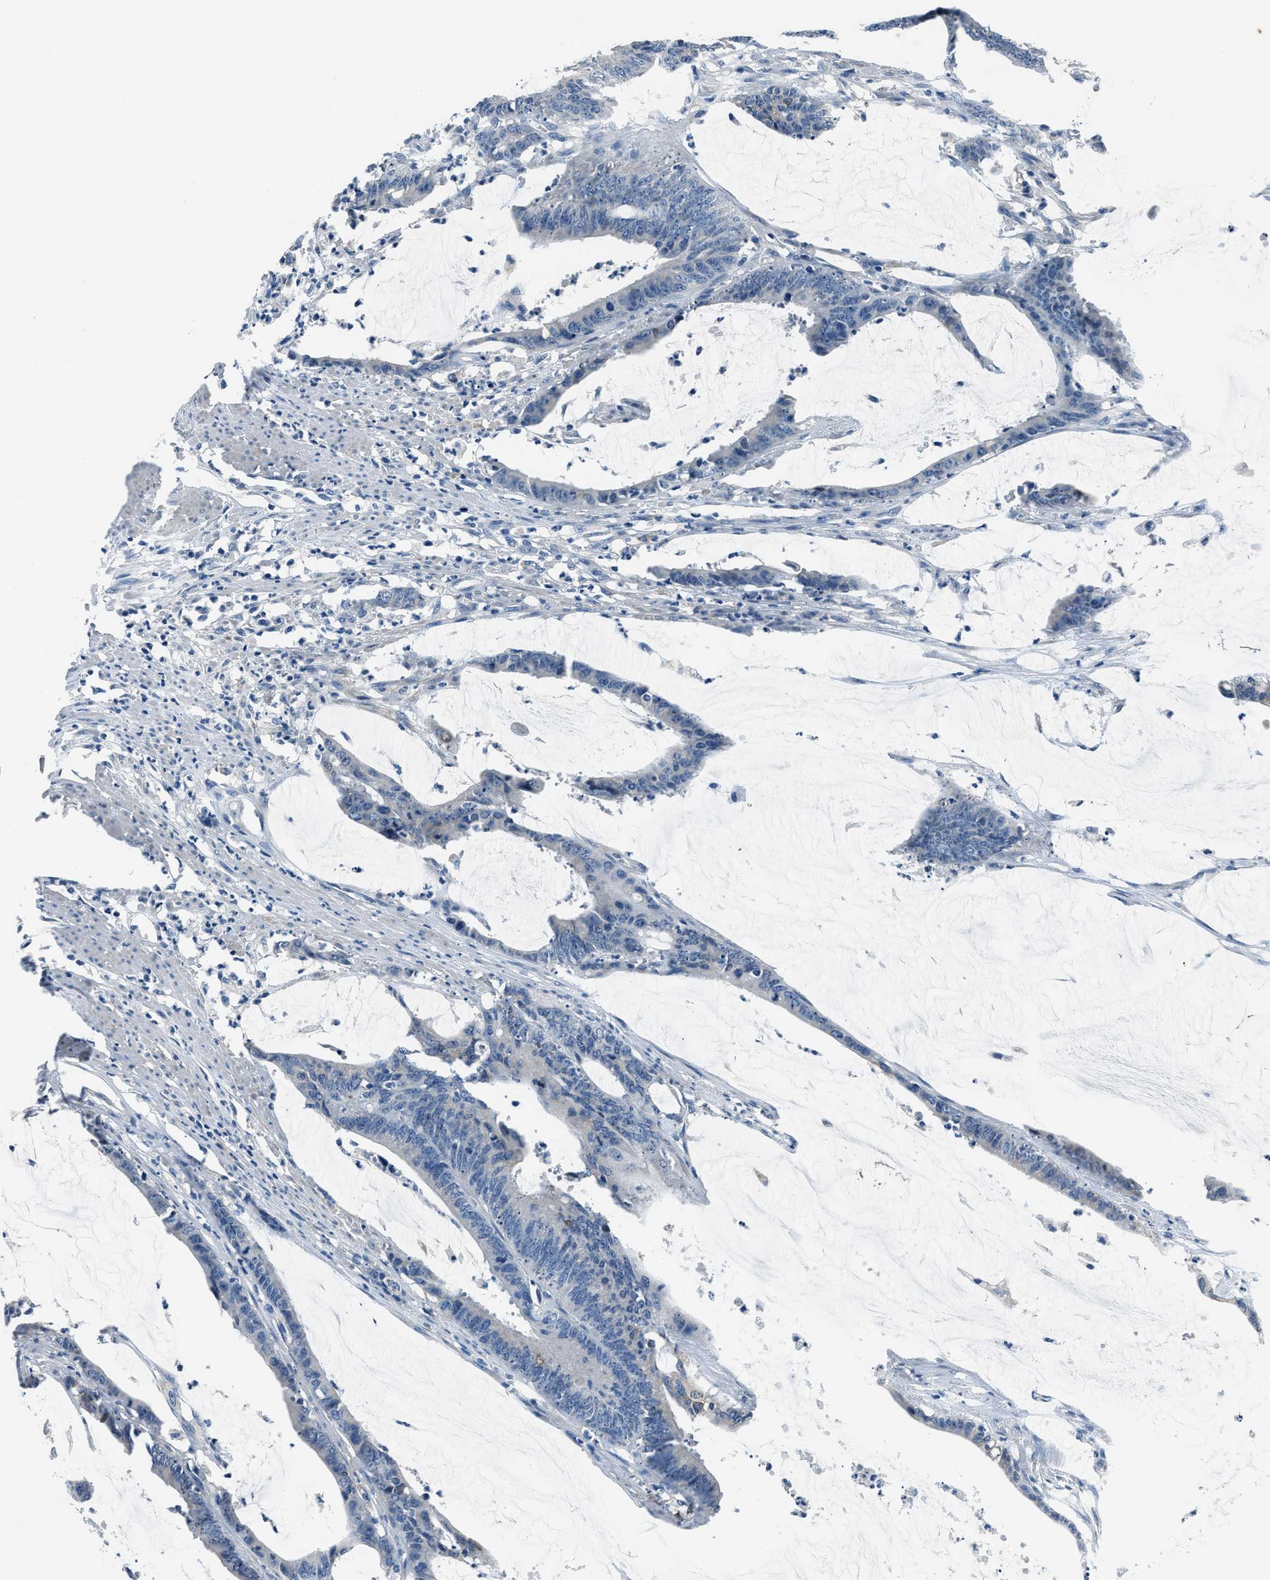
{"staining": {"intensity": "negative", "quantity": "none", "location": "none"}, "tissue": "colorectal cancer", "cell_type": "Tumor cells", "image_type": "cancer", "snomed": [{"axis": "morphology", "description": "Adenocarcinoma, NOS"}, {"axis": "topography", "description": "Rectum"}], "caption": "This is an IHC micrograph of human colorectal adenocarcinoma. There is no positivity in tumor cells.", "gene": "GJA3", "patient": {"sex": "female", "age": 66}}